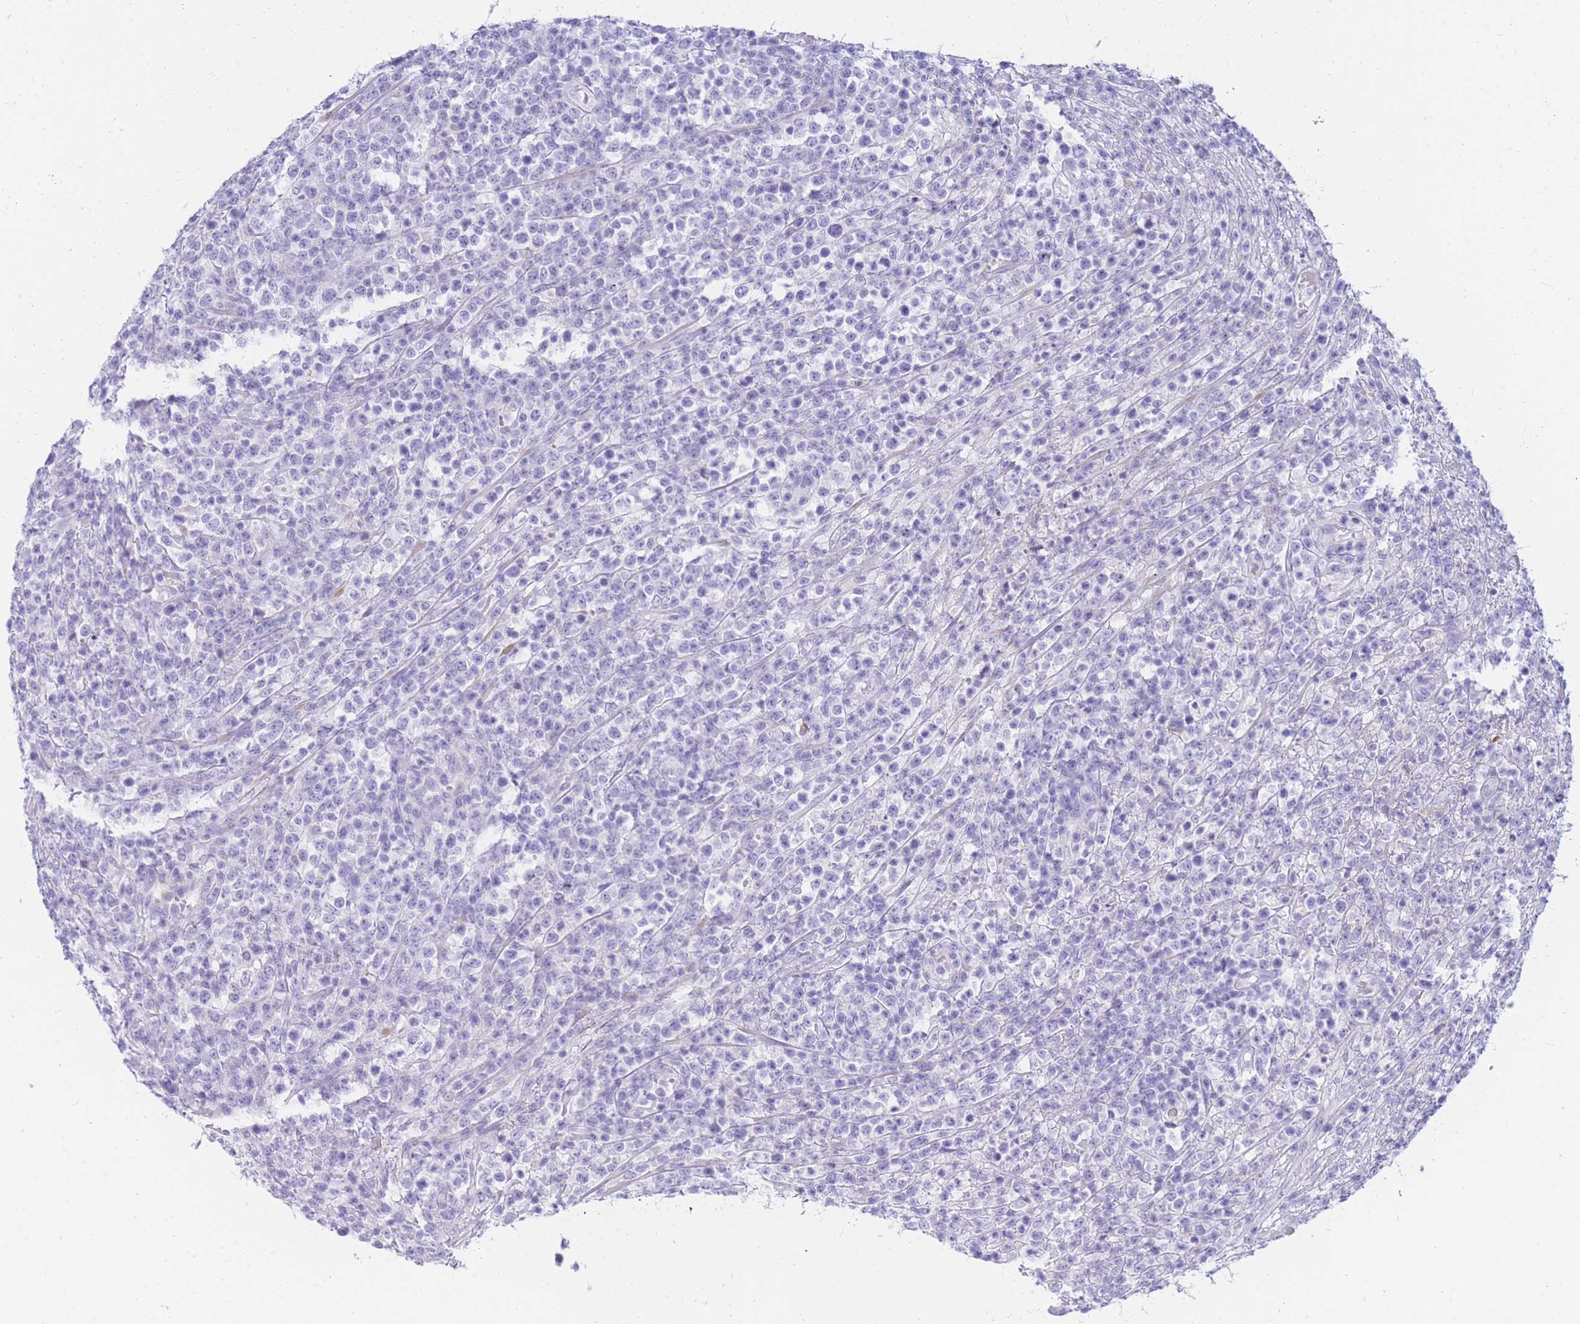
{"staining": {"intensity": "negative", "quantity": "none", "location": "none"}, "tissue": "lymphoma", "cell_type": "Tumor cells", "image_type": "cancer", "snomed": [{"axis": "morphology", "description": "Malignant lymphoma, non-Hodgkin's type, High grade"}, {"axis": "topography", "description": "Colon"}], "caption": "An immunohistochemistry image of lymphoma is shown. There is no staining in tumor cells of lymphoma.", "gene": "NKX1-2", "patient": {"sex": "female", "age": 53}}